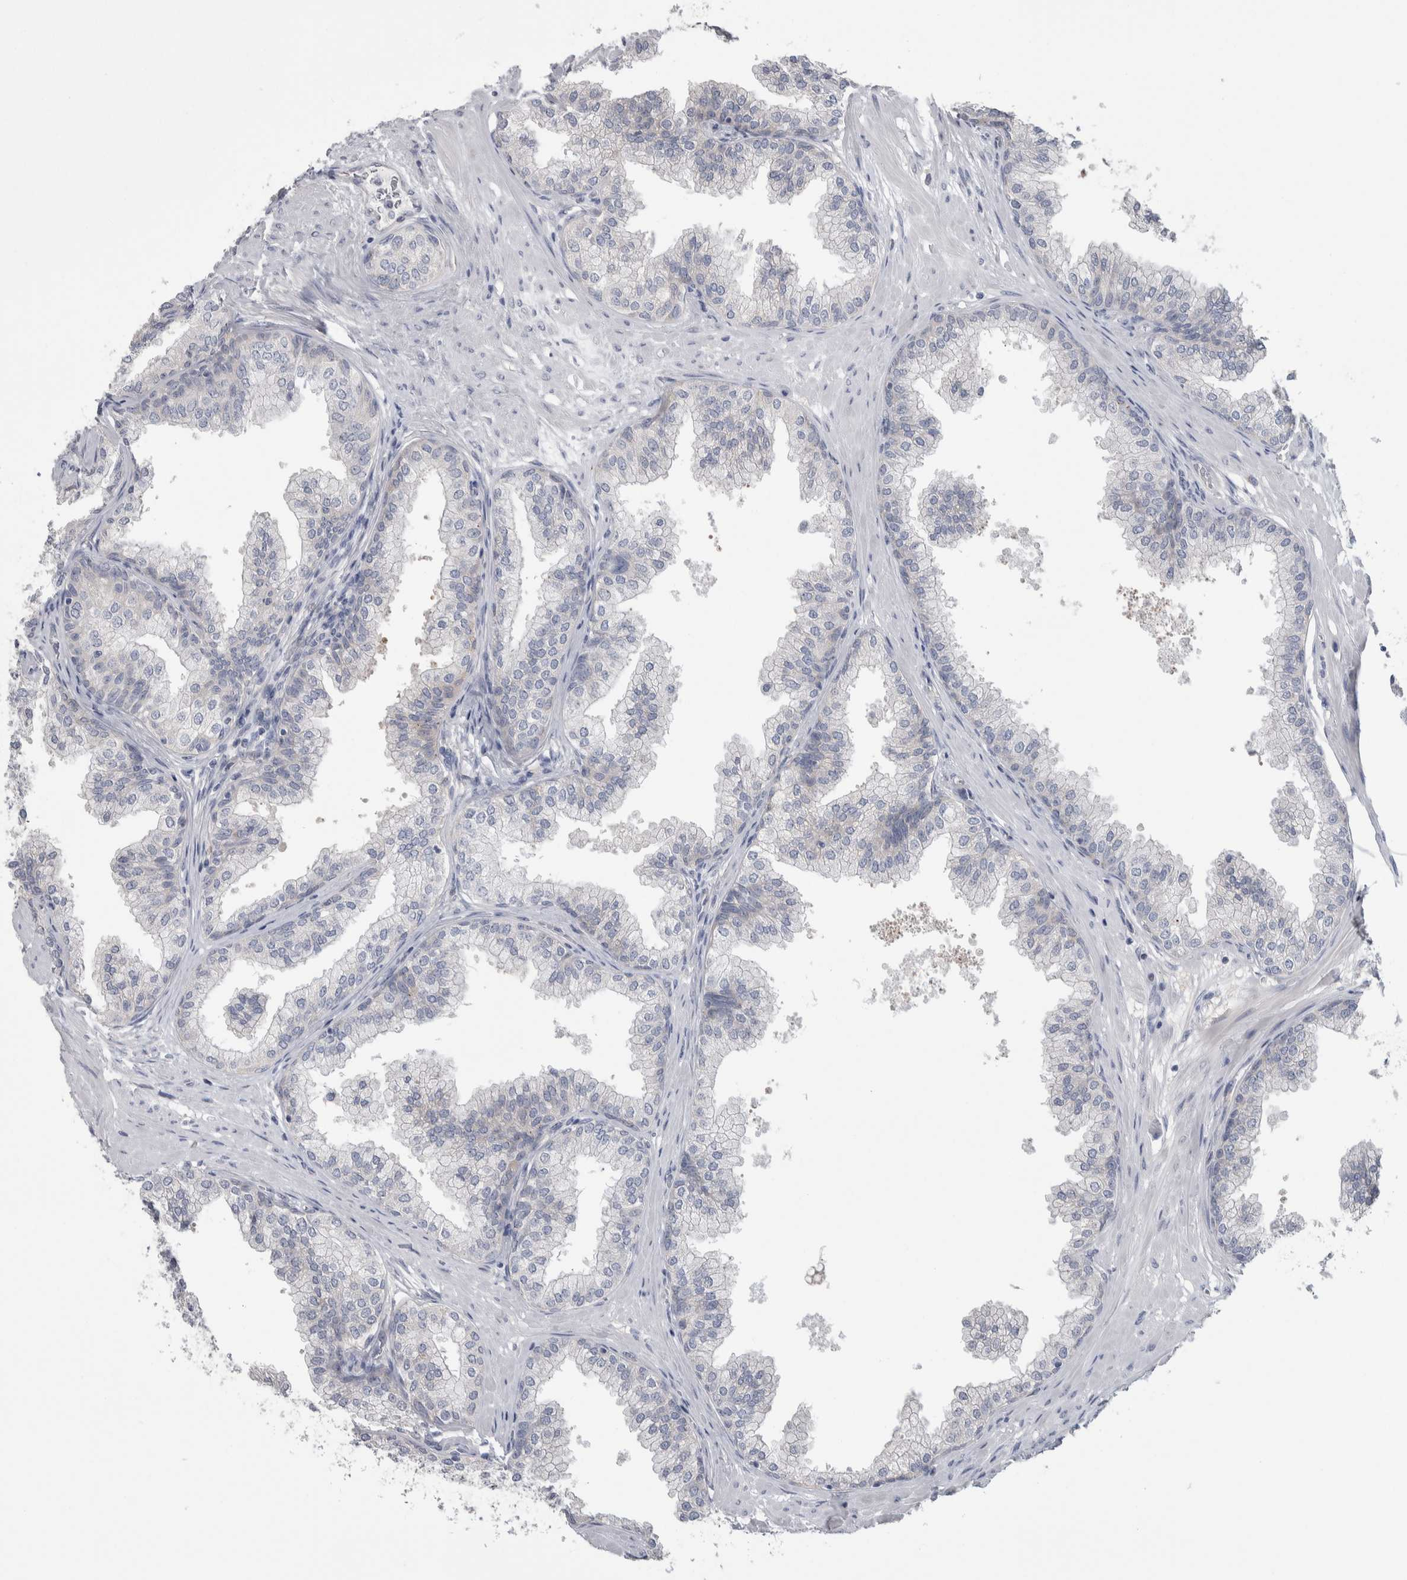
{"staining": {"intensity": "negative", "quantity": "none", "location": "none"}, "tissue": "prostate", "cell_type": "Glandular cells", "image_type": "normal", "snomed": [{"axis": "morphology", "description": "Normal tissue, NOS"}, {"axis": "morphology", "description": "Urothelial carcinoma, Low grade"}, {"axis": "topography", "description": "Urinary bladder"}, {"axis": "topography", "description": "Prostate"}], "caption": "A high-resolution photomicrograph shows immunohistochemistry (IHC) staining of normal prostate, which demonstrates no significant staining in glandular cells.", "gene": "GPHN", "patient": {"sex": "male", "age": 60}}